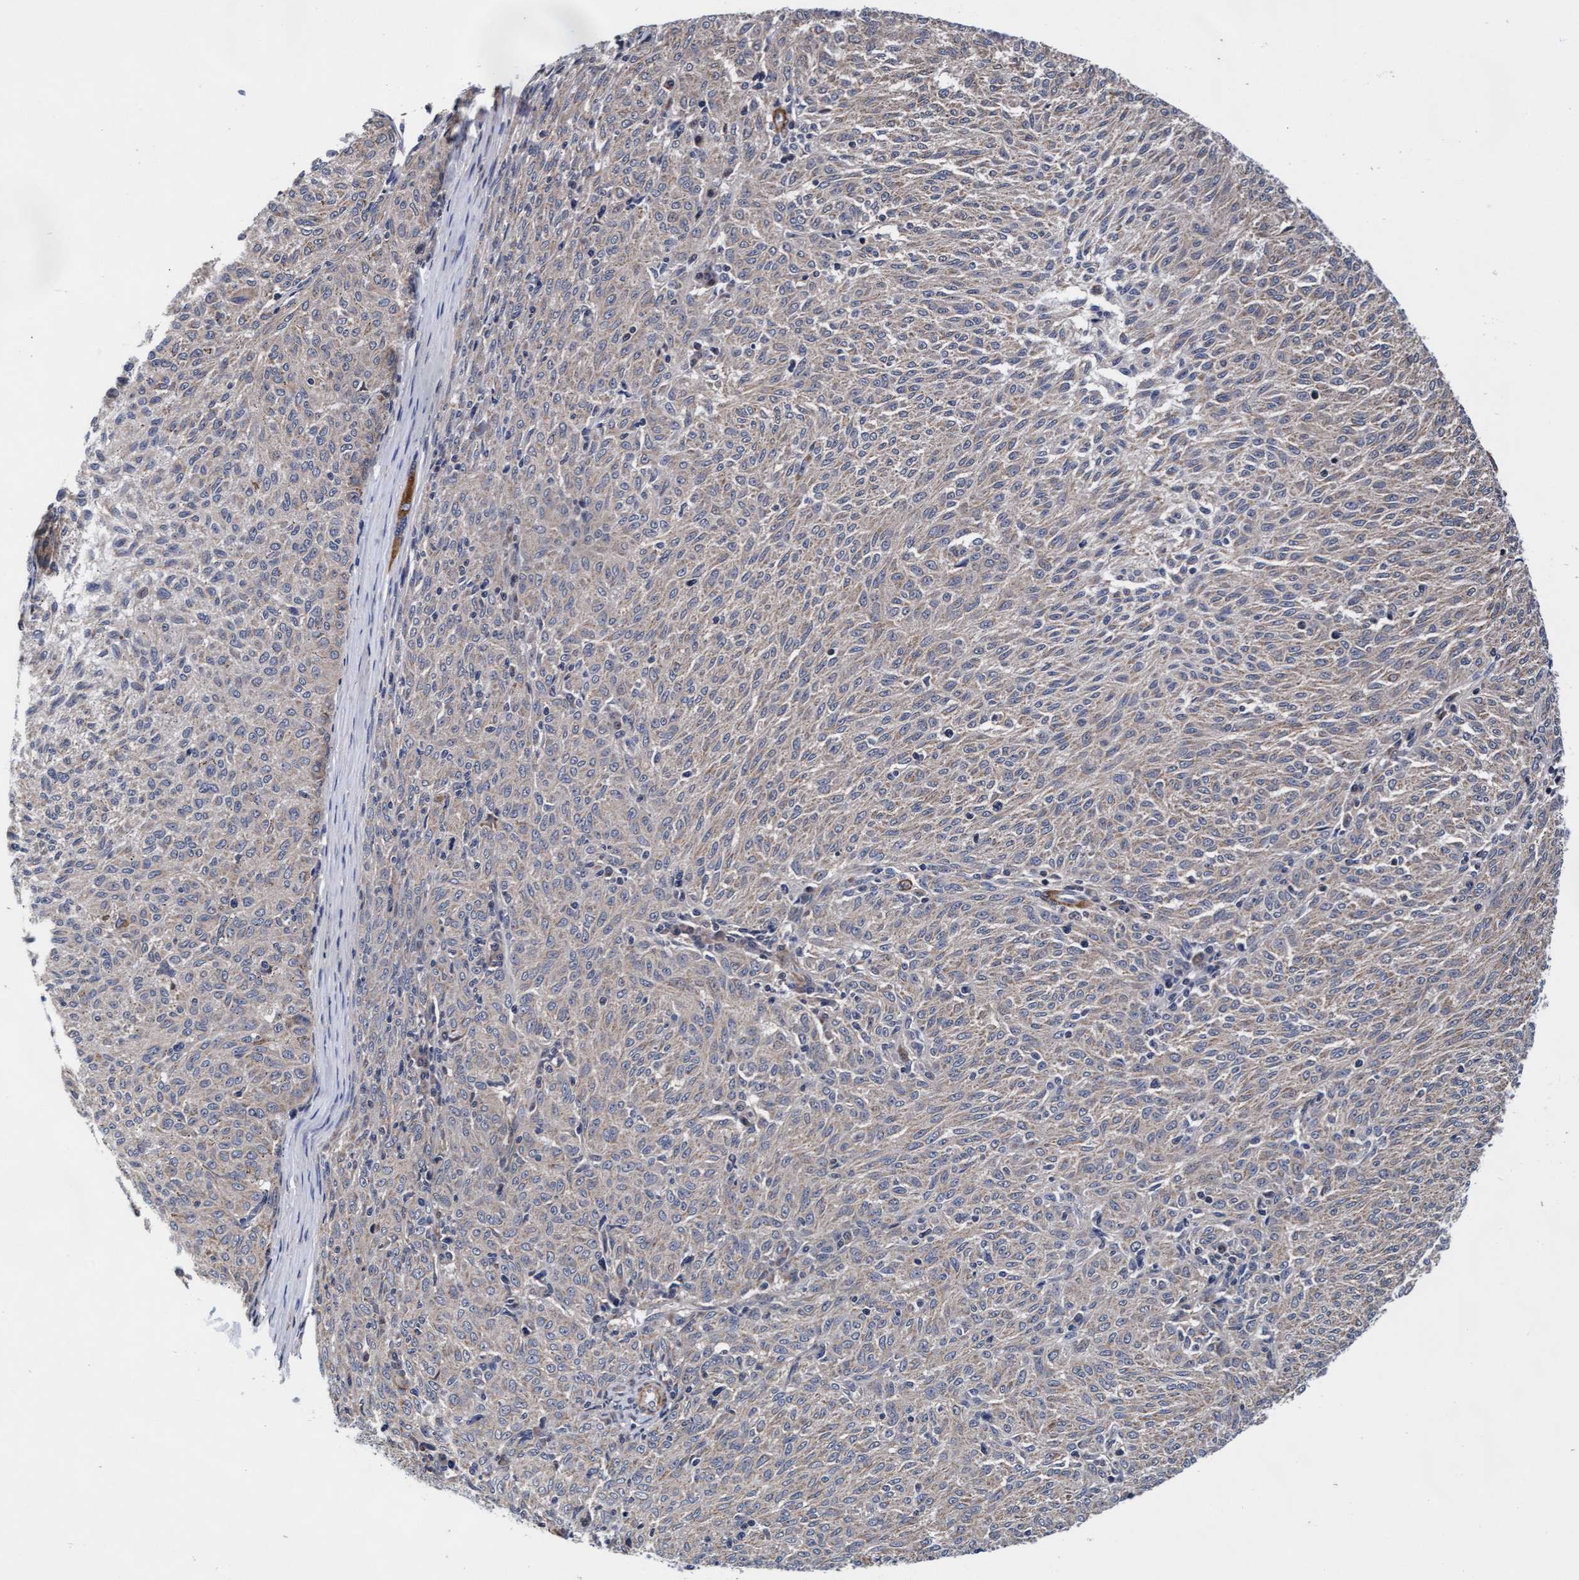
{"staining": {"intensity": "weak", "quantity": ">75%", "location": "cytoplasmic/membranous"}, "tissue": "melanoma", "cell_type": "Tumor cells", "image_type": "cancer", "snomed": [{"axis": "morphology", "description": "Malignant melanoma, NOS"}, {"axis": "topography", "description": "Skin"}], "caption": "Weak cytoplasmic/membranous protein expression is appreciated in approximately >75% of tumor cells in melanoma.", "gene": "EFCAB13", "patient": {"sex": "female", "age": 72}}